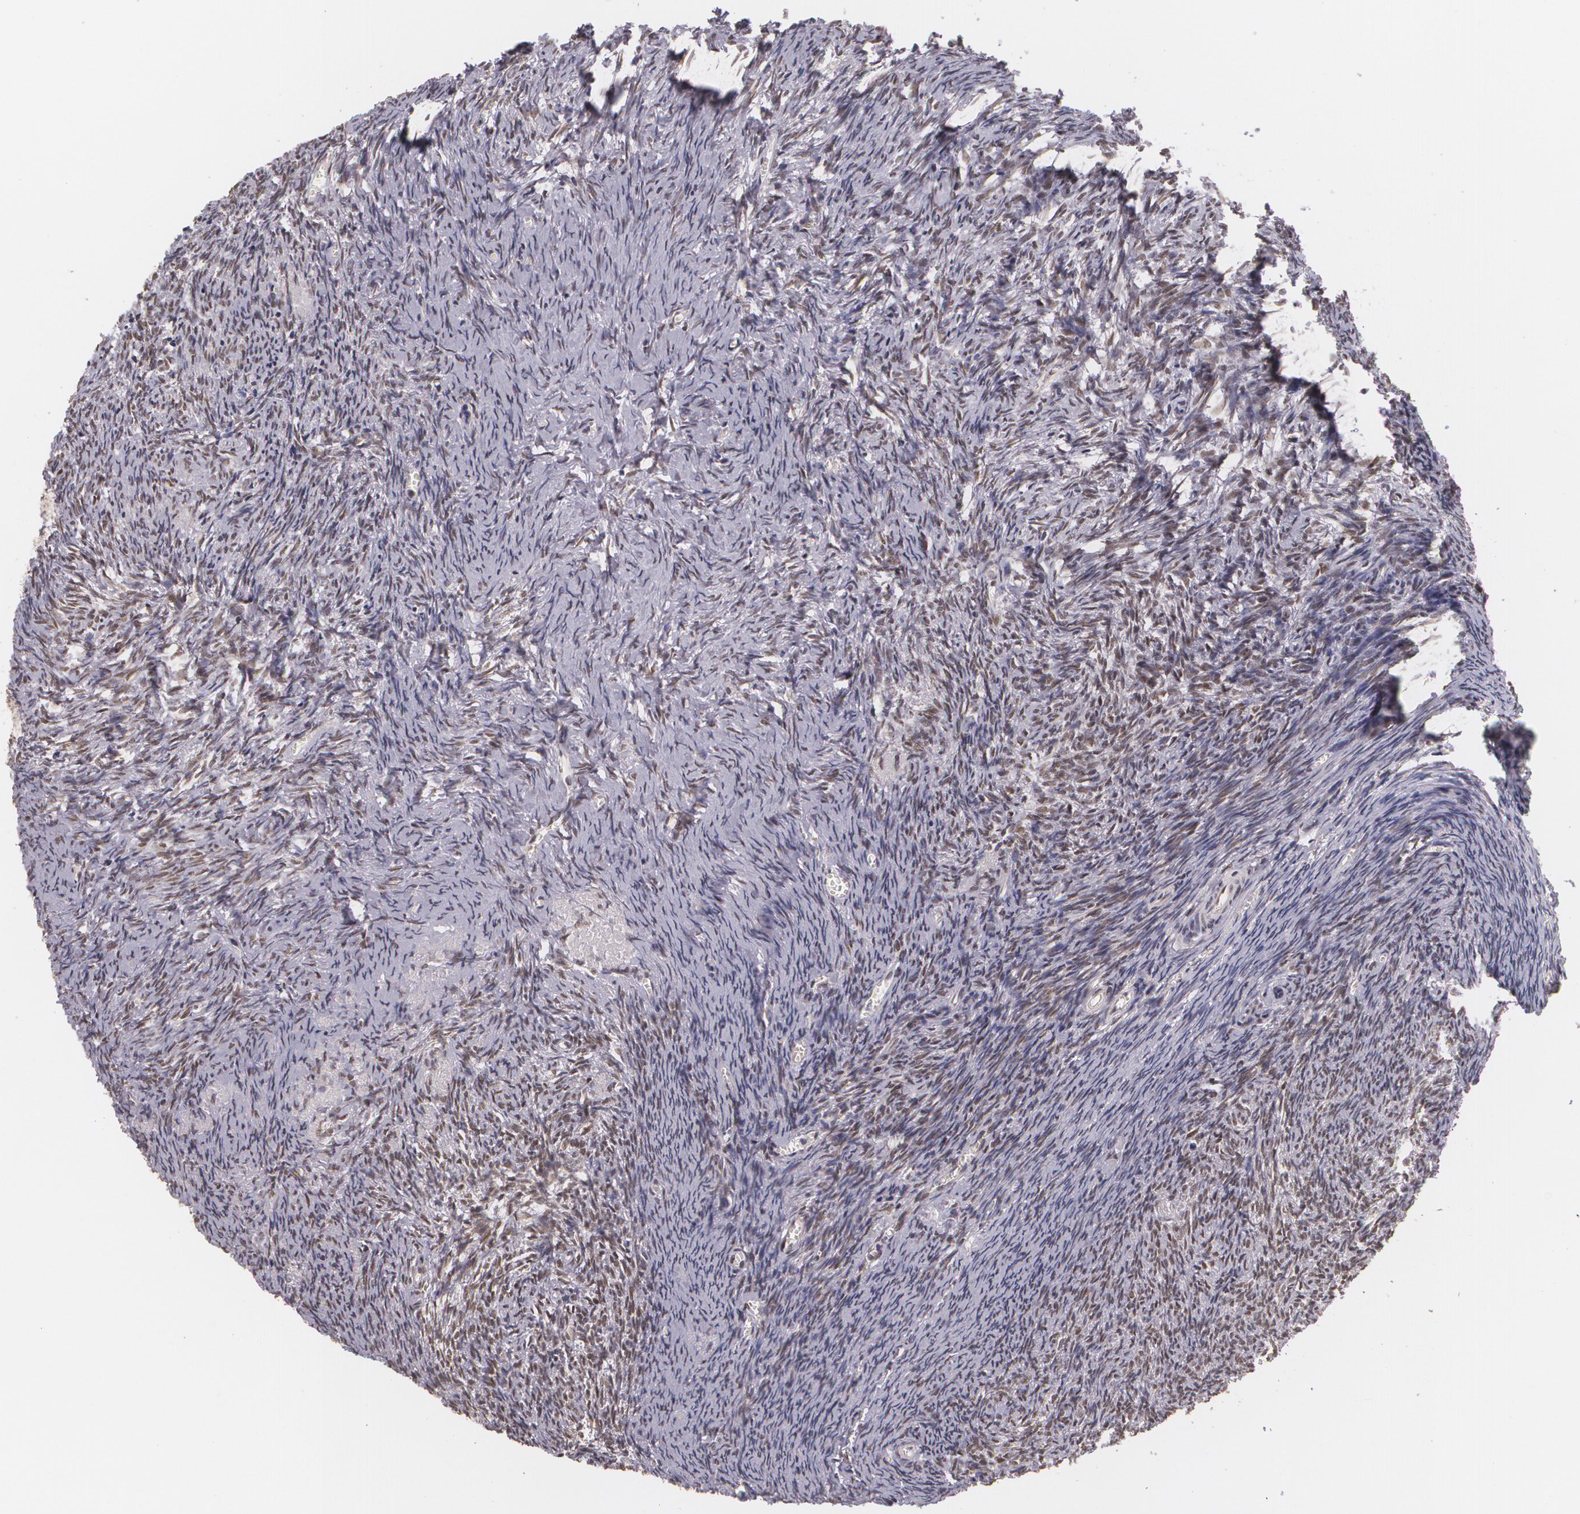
{"staining": {"intensity": "weak", "quantity": ">75%", "location": "nuclear"}, "tissue": "ovary", "cell_type": "Follicle cells", "image_type": "normal", "snomed": [{"axis": "morphology", "description": "Normal tissue, NOS"}, {"axis": "topography", "description": "Ovary"}], "caption": "This image reveals normal ovary stained with immunohistochemistry (IHC) to label a protein in brown. The nuclear of follicle cells show weak positivity for the protein. Nuclei are counter-stained blue.", "gene": "ALX1", "patient": {"sex": "female", "age": 54}}